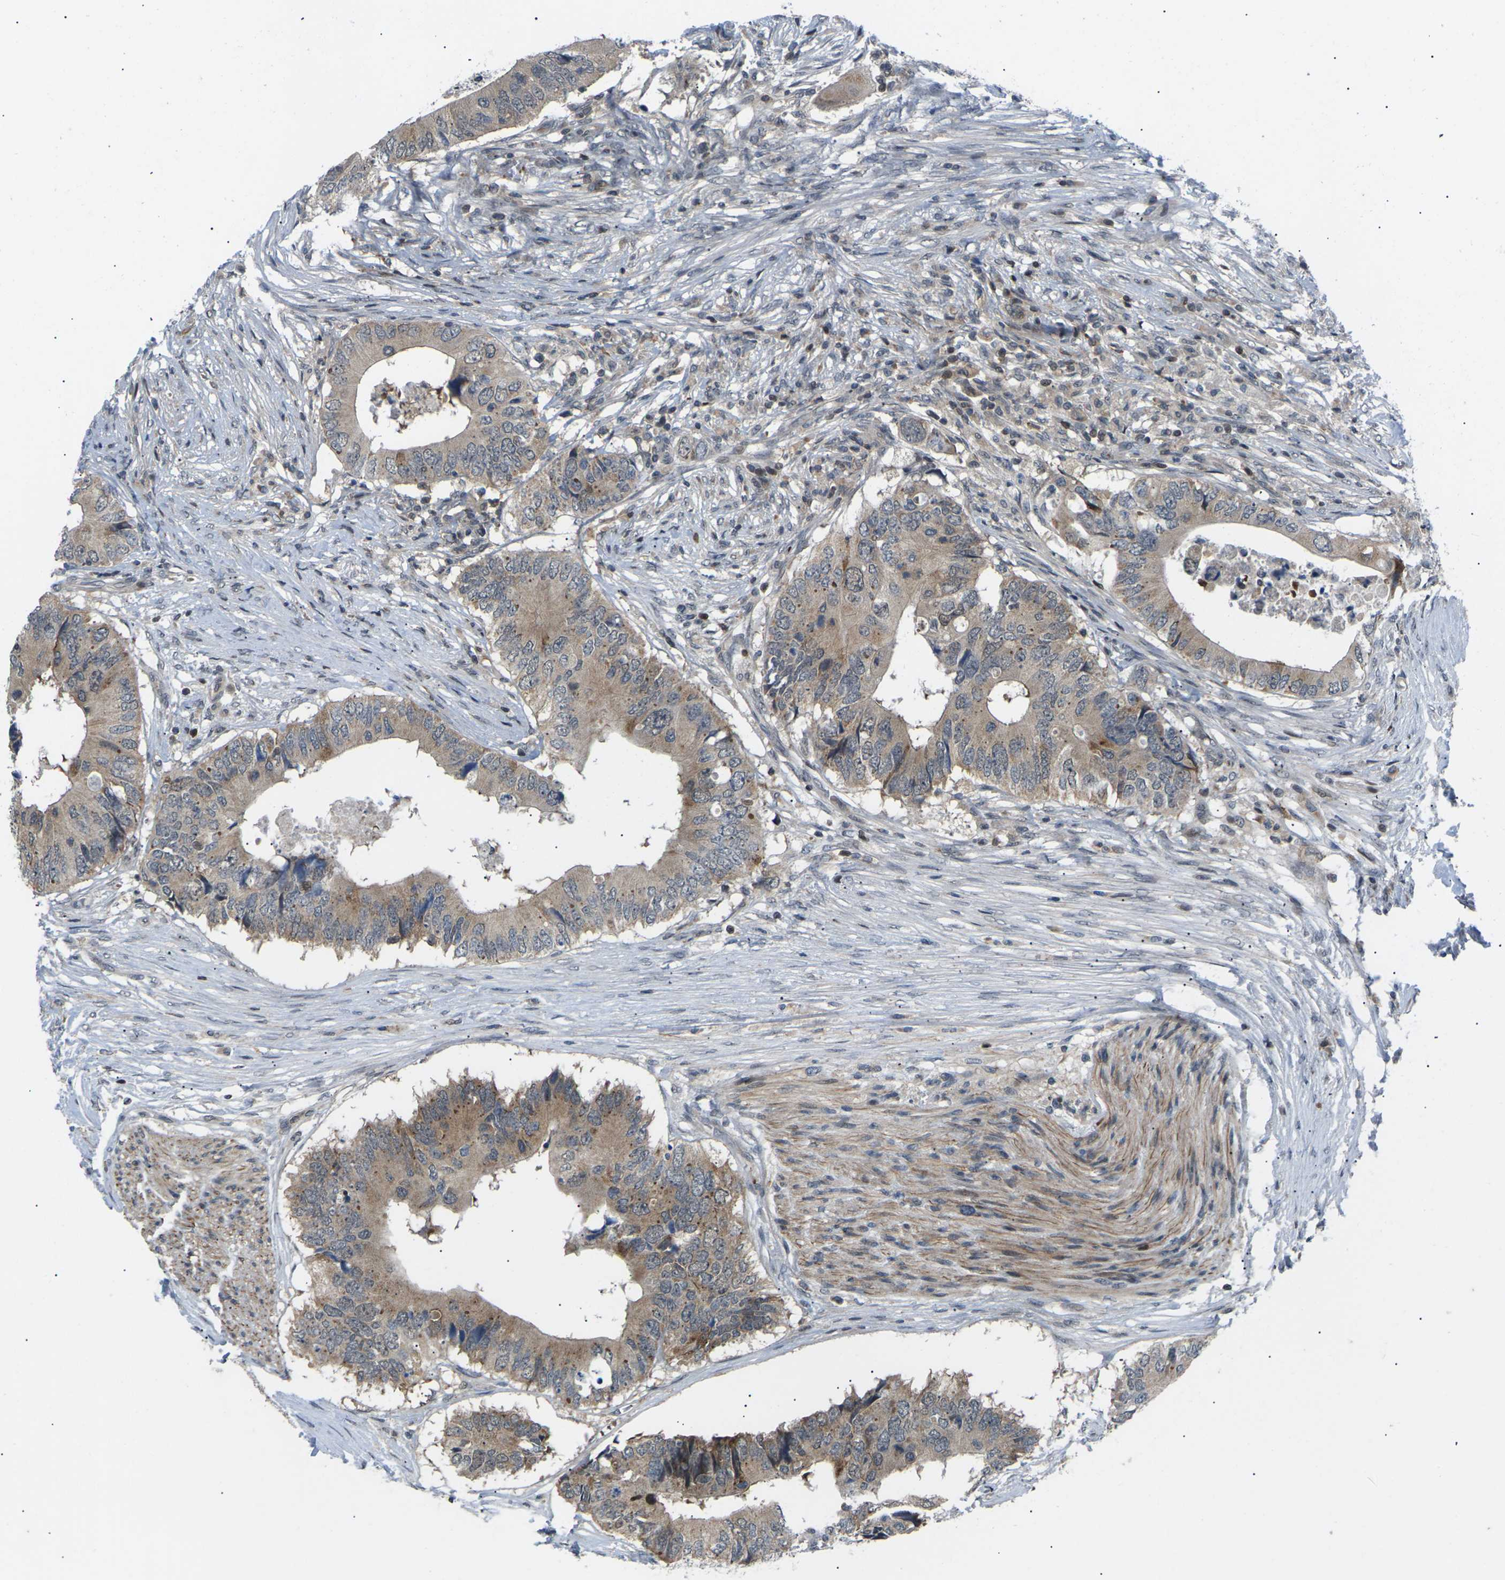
{"staining": {"intensity": "moderate", "quantity": "25%-75%", "location": "cytoplasmic/membranous"}, "tissue": "colorectal cancer", "cell_type": "Tumor cells", "image_type": "cancer", "snomed": [{"axis": "morphology", "description": "Adenocarcinoma, NOS"}, {"axis": "topography", "description": "Colon"}], "caption": "There is medium levels of moderate cytoplasmic/membranous staining in tumor cells of adenocarcinoma (colorectal), as demonstrated by immunohistochemical staining (brown color).", "gene": "RPS6KA3", "patient": {"sex": "male", "age": 71}}